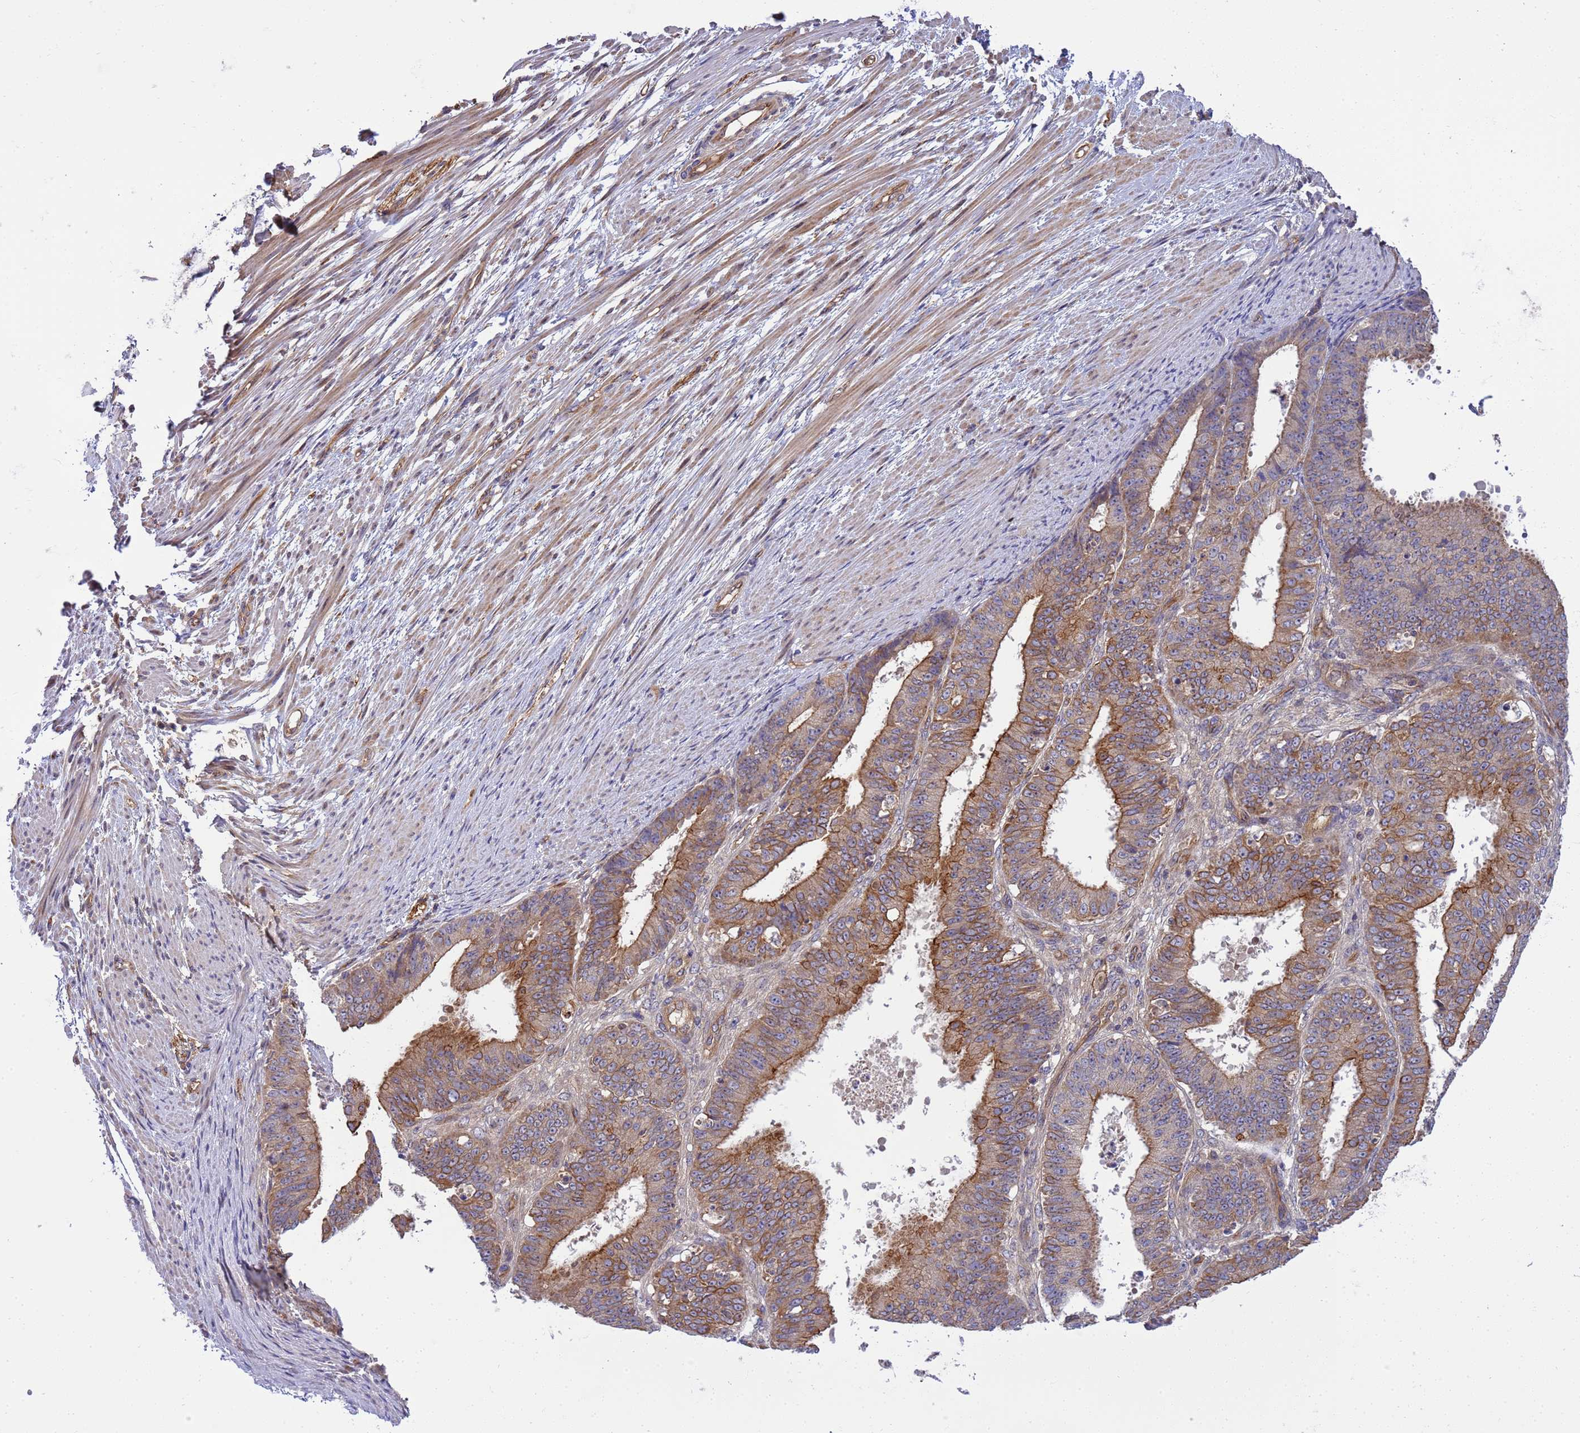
{"staining": {"intensity": "strong", "quantity": "25%-75%", "location": "cytoplasmic/membranous"}, "tissue": "ovarian cancer", "cell_type": "Tumor cells", "image_type": "cancer", "snomed": [{"axis": "morphology", "description": "Carcinoma, endometroid"}, {"axis": "topography", "description": "Appendix"}, {"axis": "topography", "description": "Ovary"}], "caption": "A high-resolution photomicrograph shows immunohistochemistry (IHC) staining of ovarian cancer, which reveals strong cytoplasmic/membranous expression in about 25%-75% of tumor cells. The staining was performed using DAB, with brown indicating positive protein expression. Nuclei are stained blue with hematoxylin.", "gene": "SMCO3", "patient": {"sex": "female", "age": 42}}